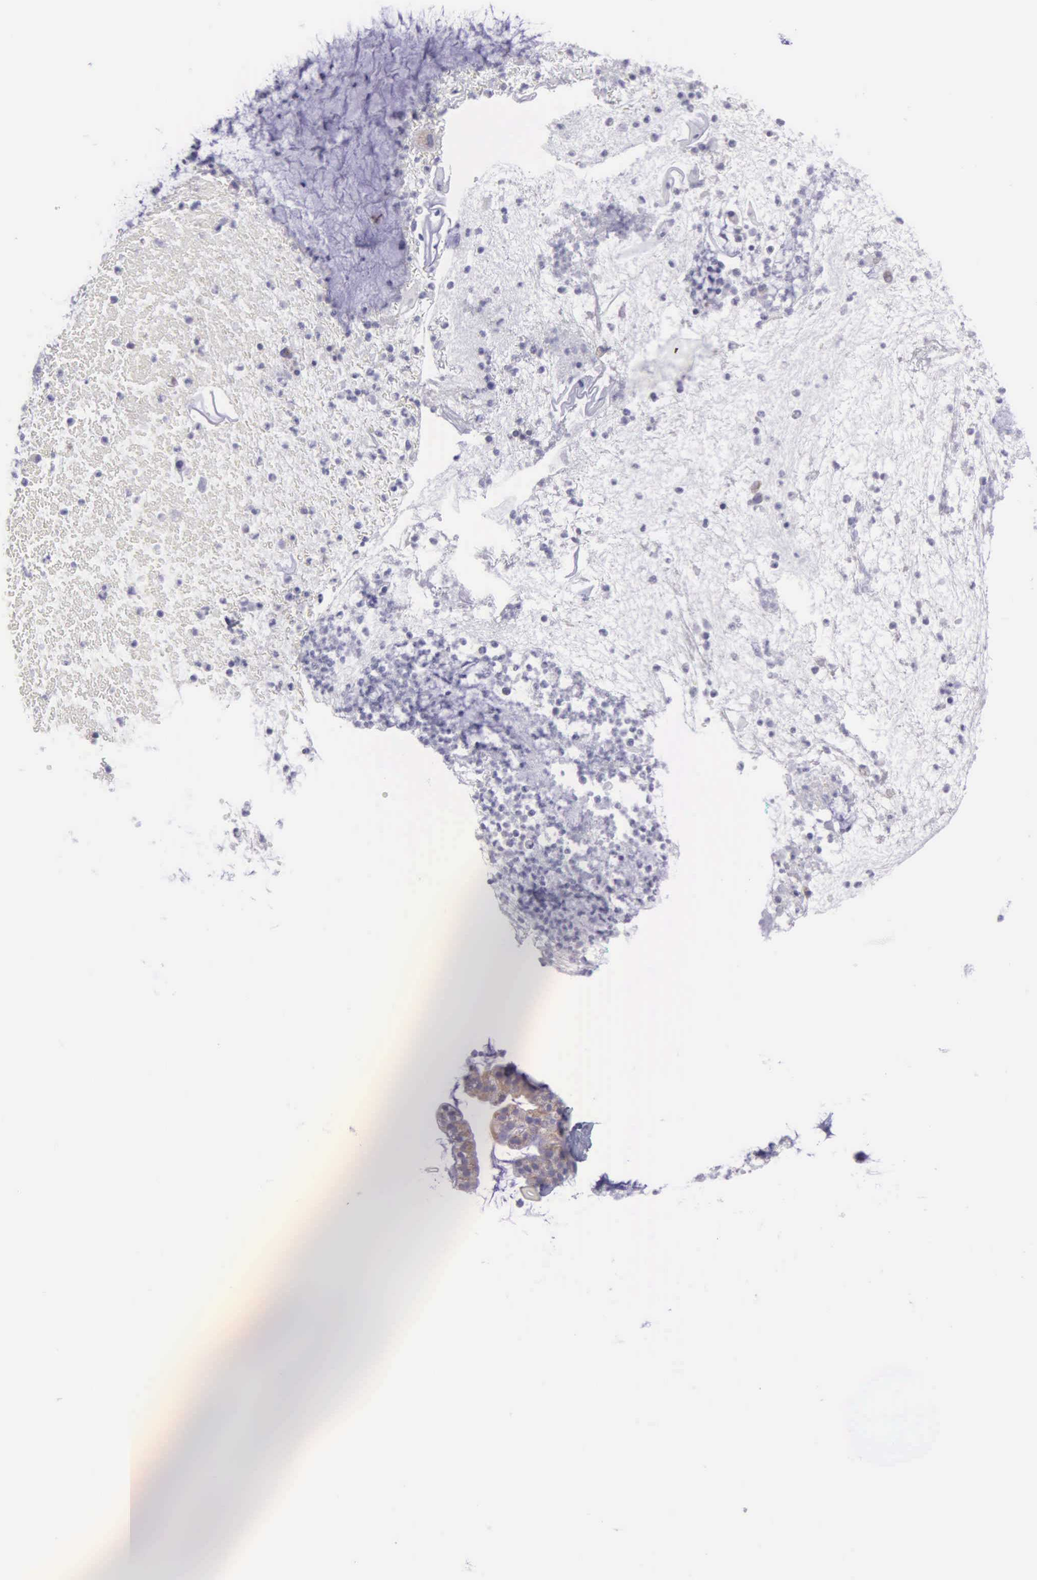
{"staining": {"intensity": "weak", "quantity": "25%-75%", "location": "cytoplasmic/membranous"}, "tissue": "cervical cancer", "cell_type": "Tumor cells", "image_type": "cancer", "snomed": [{"axis": "morphology", "description": "Adenocarcinoma, NOS"}, {"axis": "topography", "description": "Cervix"}], "caption": "The image demonstrates immunohistochemical staining of cervical adenocarcinoma. There is weak cytoplasmic/membranous staining is identified in about 25%-75% of tumor cells. (brown staining indicates protein expression, while blue staining denotes nuclei).", "gene": "SYNJ2BP", "patient": {"sex": "female", "age": 41}}